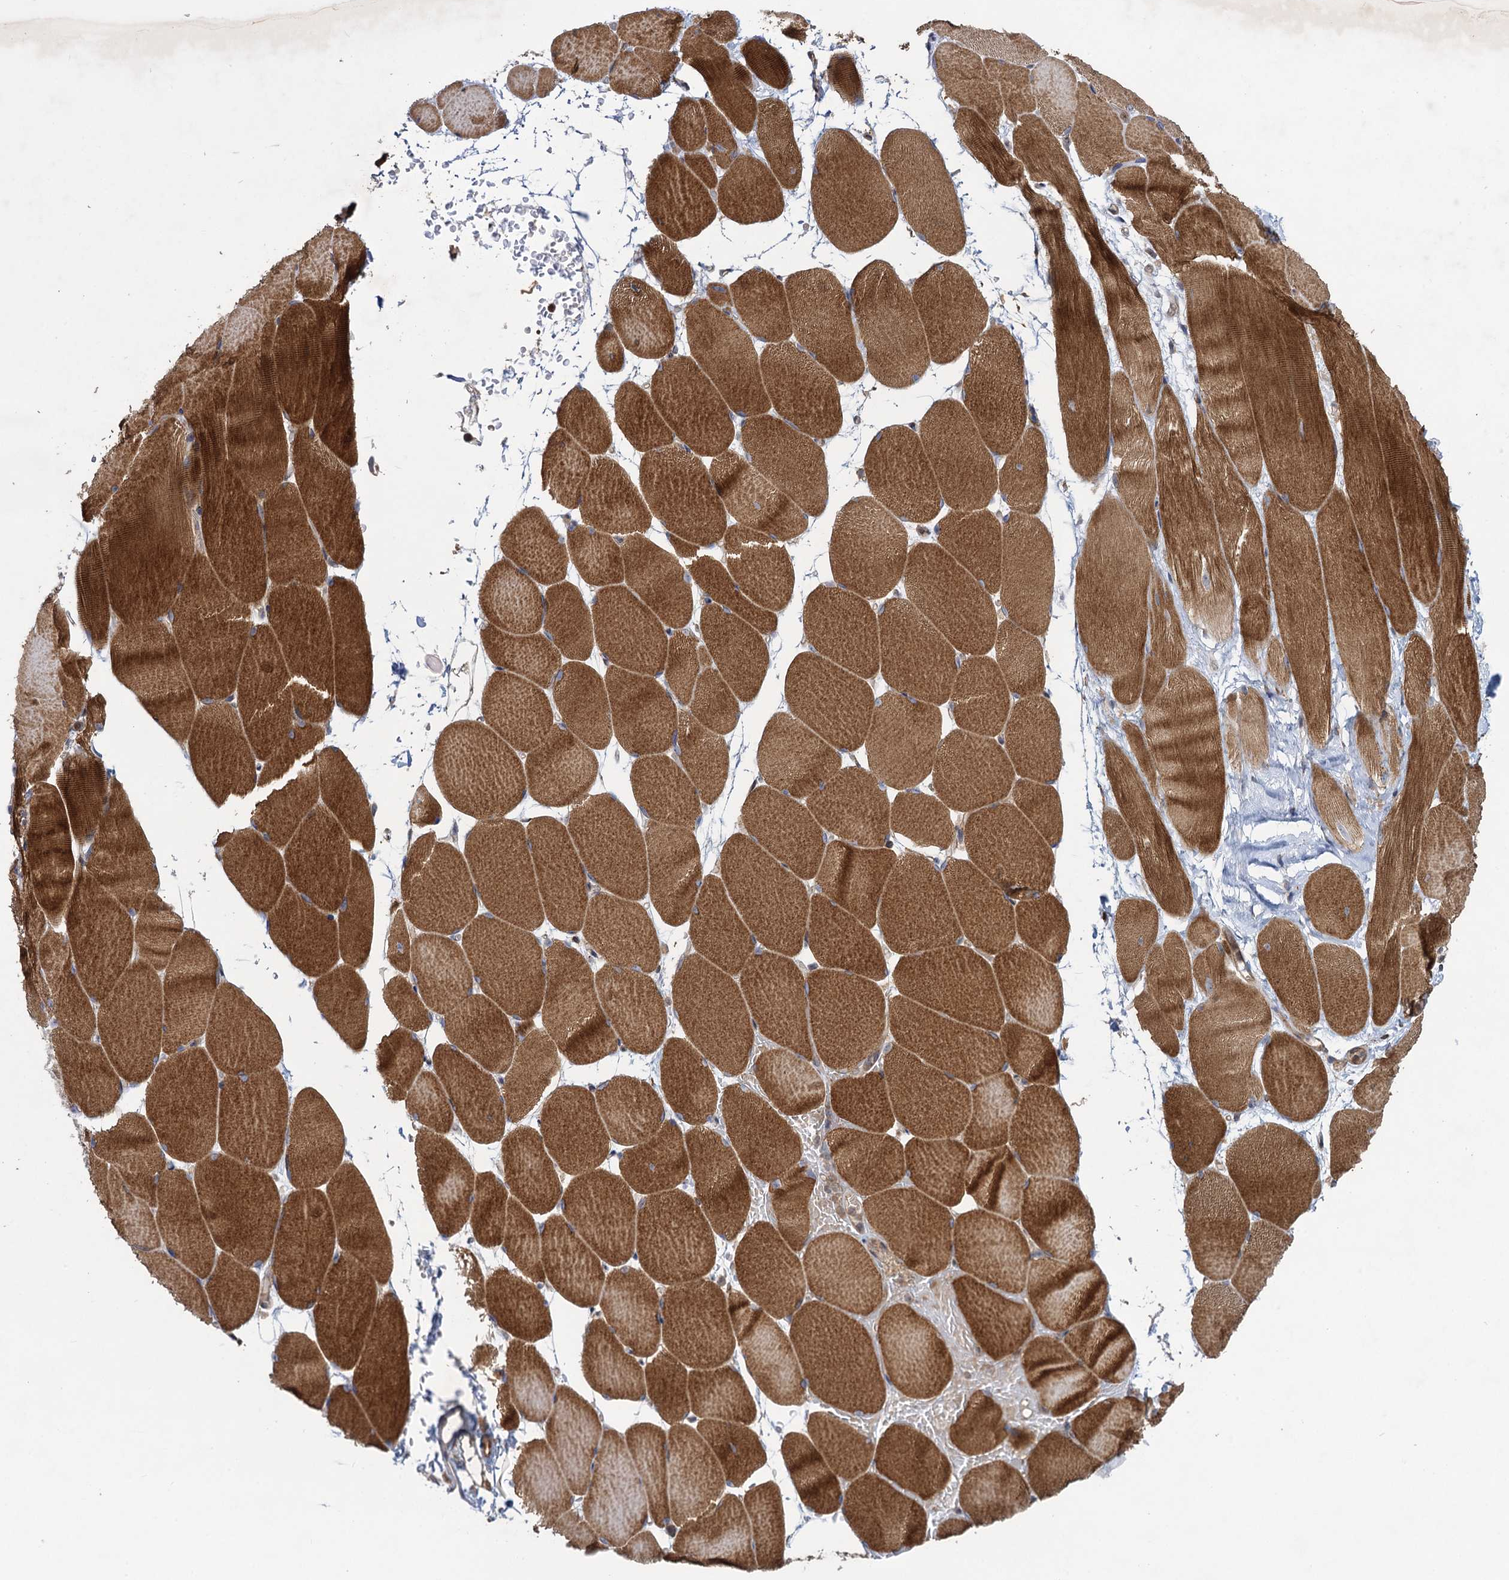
{"staining": {"intensity": "strong", "quantity": ">75%", "location": "cytoplasmic/membranous"}, "tissue": "skeletal muscle", "cell_type": "Myocytes", "image_type": "normal", "snomed": [{"axis": "morphology", "description": "Normal tissue, NOS"}, {"axis": "topography", "description": "Skeletal muscle"}, {"axis": "topography", "description": "Parathyroid gland"}], "caption": "DAB immunohistochemical staining of normal human skeletal muscle displays strong cytoplasmic/membranous protein expression in approximately >75% of myocytes.", "gene": "HAUS1", "patient": {"sex": "female", "age": 37}}